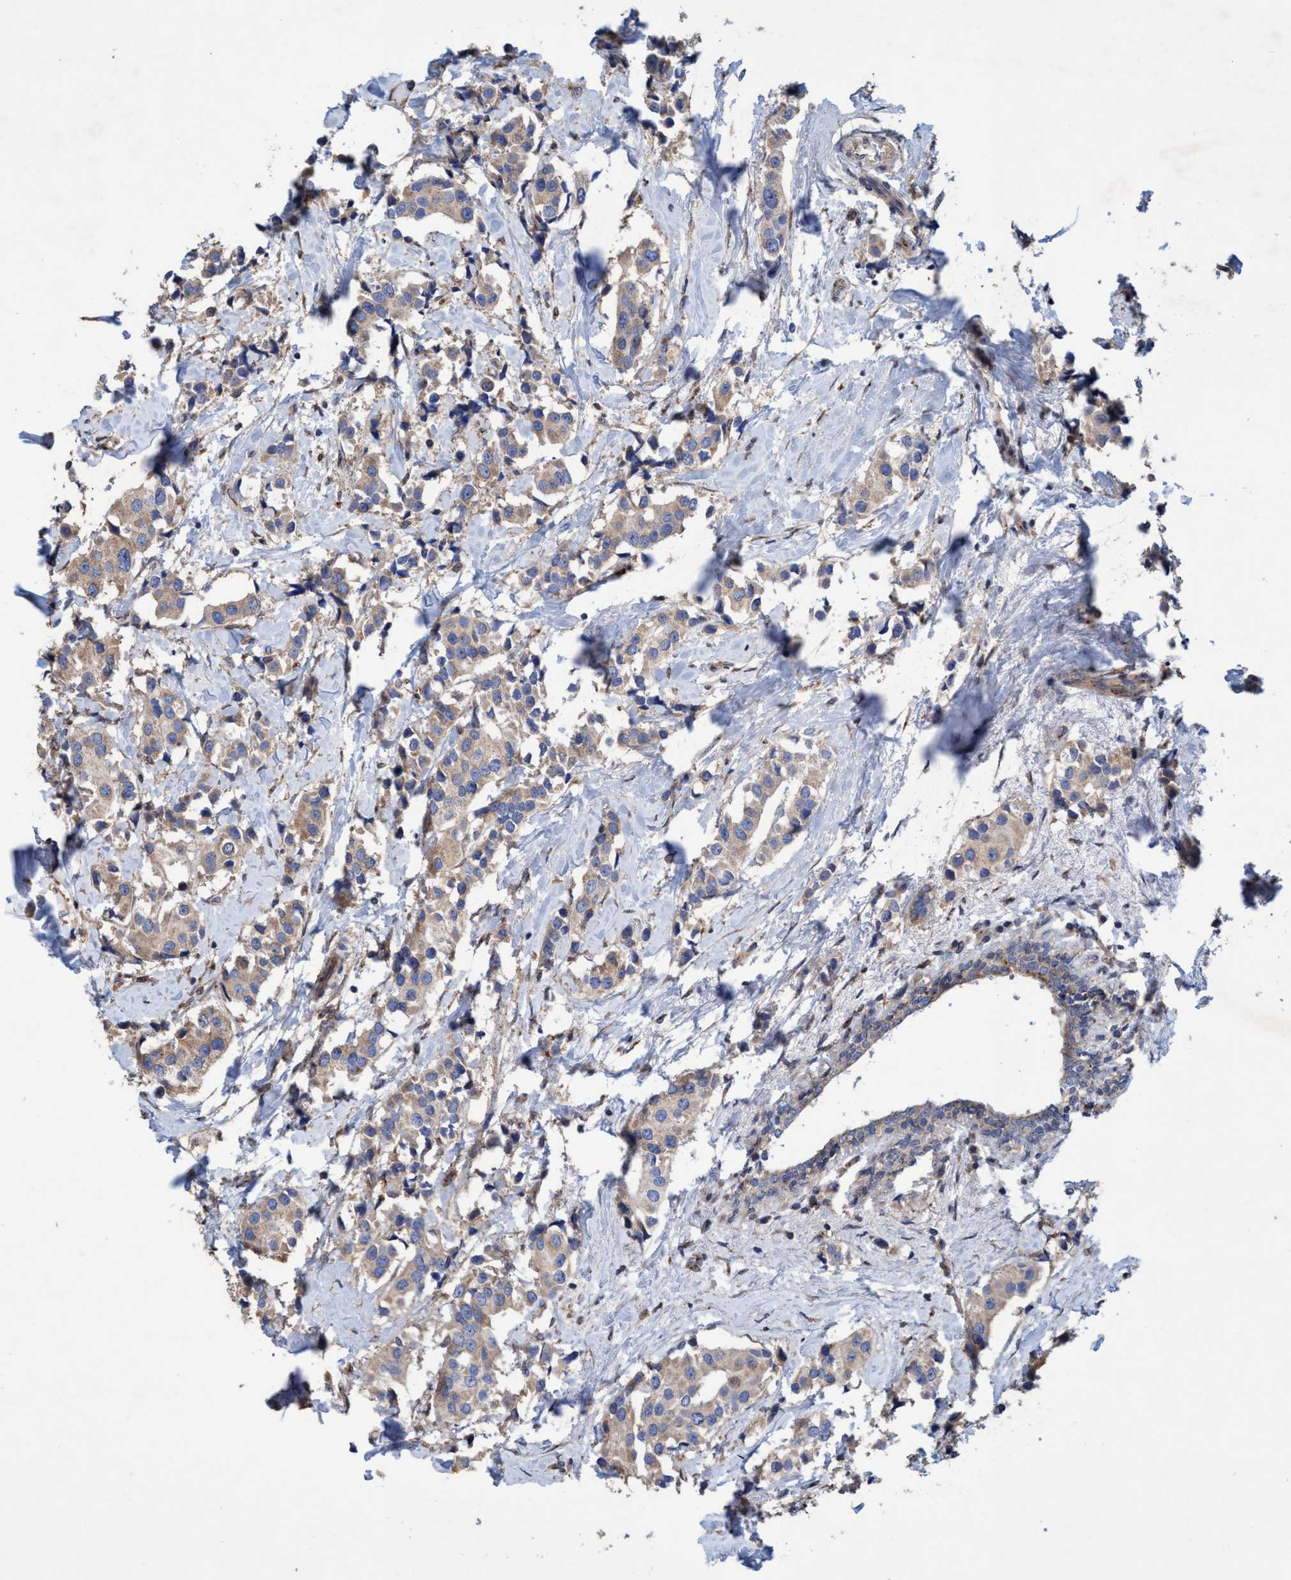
{"staining": {"intensity": "weak", "quantity": ">75%", "location": "cytoplasmic/membranous"}, "tissue": "breast cancer", "cell_type": "Tumor cells", "image_type": "cancer", "snomed": [{"axis": "morphology", "description": "Normal tissue, NOS"}, {"axis": "morphology", "description": "Duct carcinoma"}, {"axis": "topography", "description": "Breast"}], "caption": "The micrograph displays a brown stain indicating the presence of a protein in the cytoplasmic/membranous of tumor cells in breast cancer (invasive ductal carcinoma).", "gene": "BICD2", "patient": {"sex": "female", "age": 39}}